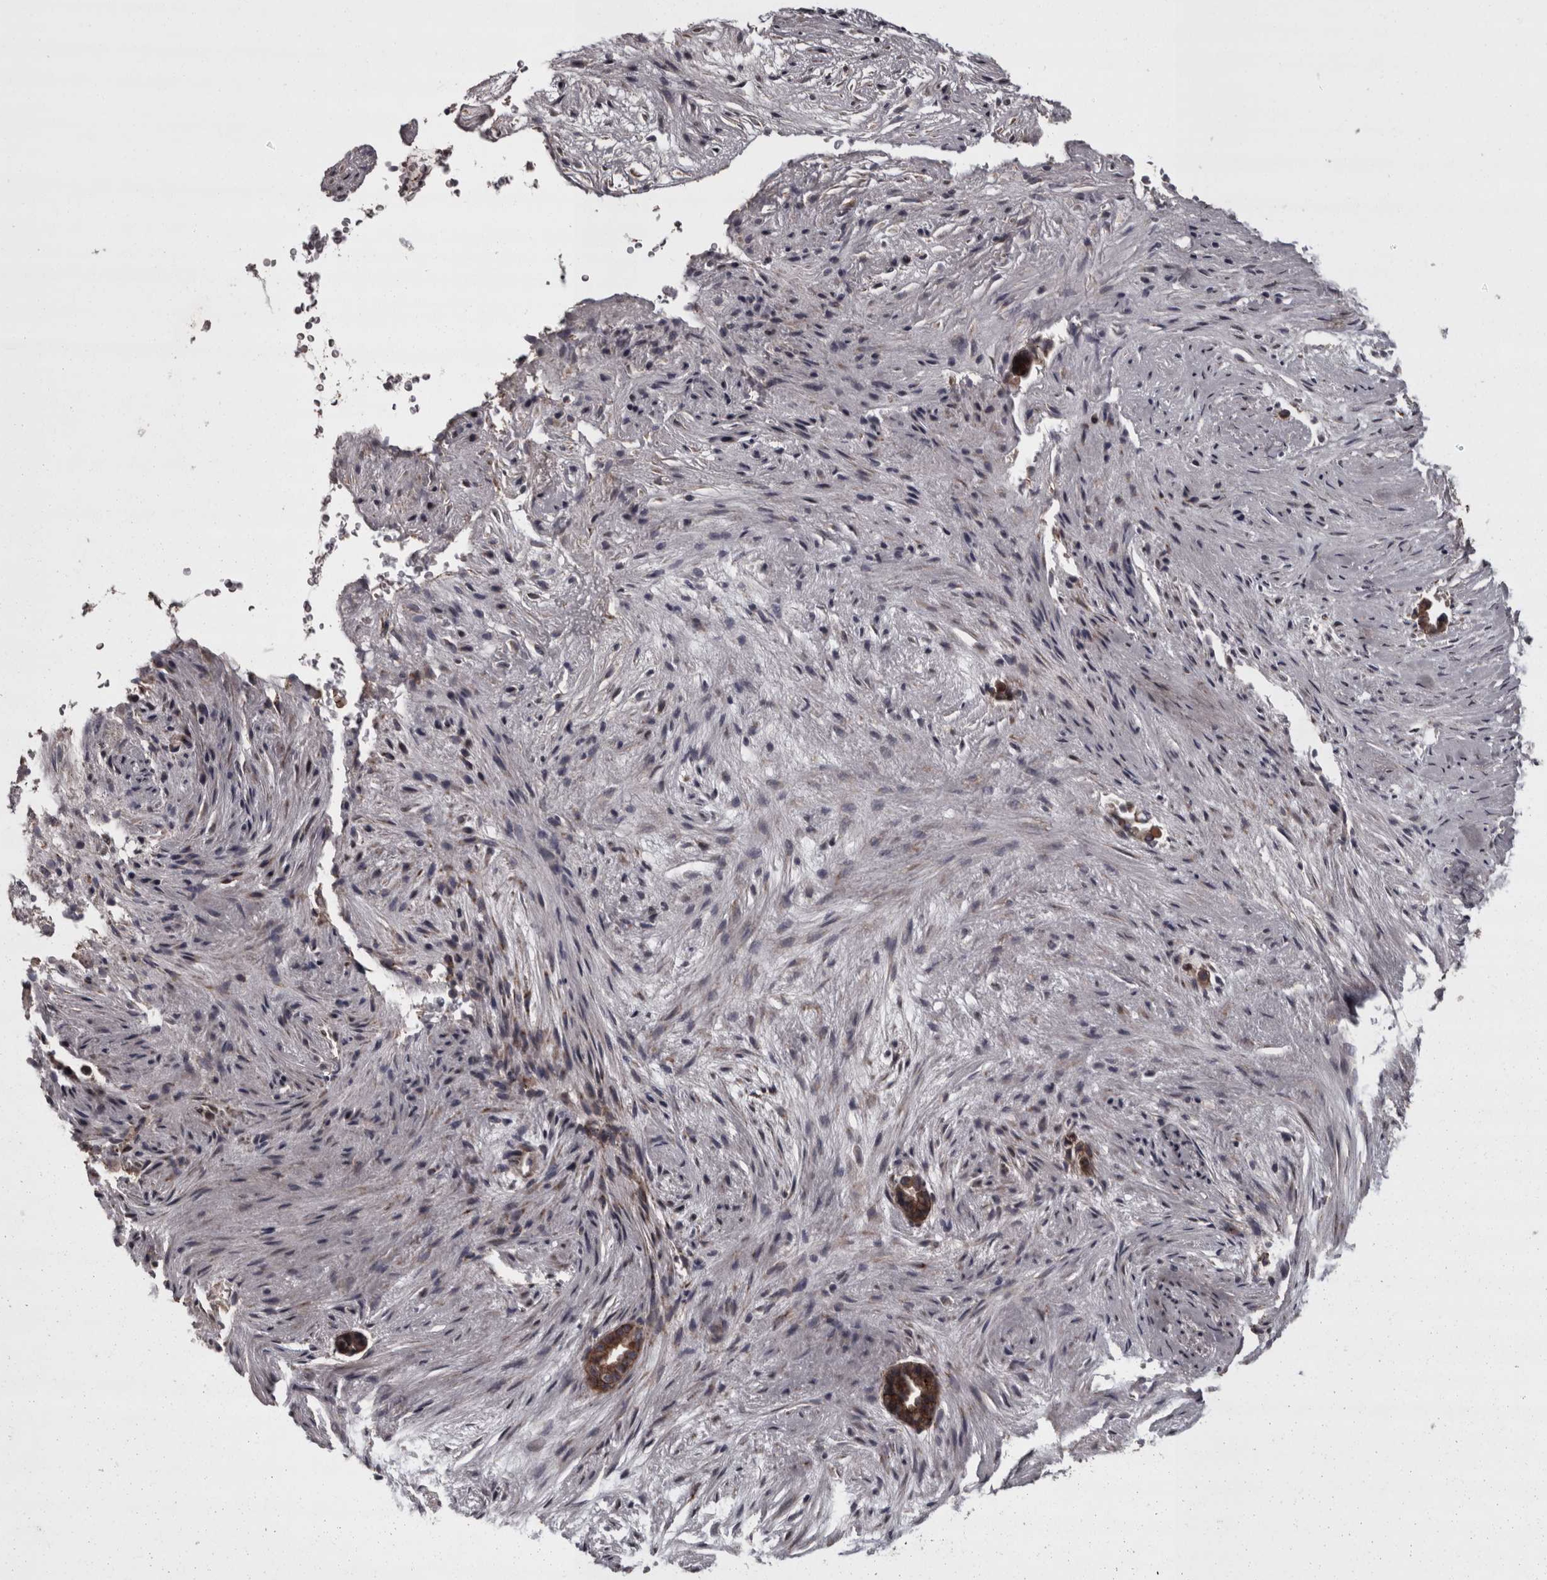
{"staining": {"intensity": "strong", "quantity": ">75%", "location": "cytoplasmic/membranous"}, "tissue": "liver cancer", "cell_type": "Tumor cells", "image_type": "cancer", "snomed": [{"axis": "morphology", "description": "Cholangiocarcinoma"}, {"axis": "topography", "description": "Liver"}], "caption": "Immunohistochemical staining of human liver cancer (cholangiocarcinoma) demonstrates strong cytoplasmic/membranous protein staining in about >75% of tumor cells.", "gene": "PCDH17", "patient": {"sex": "female", "age": 55}}